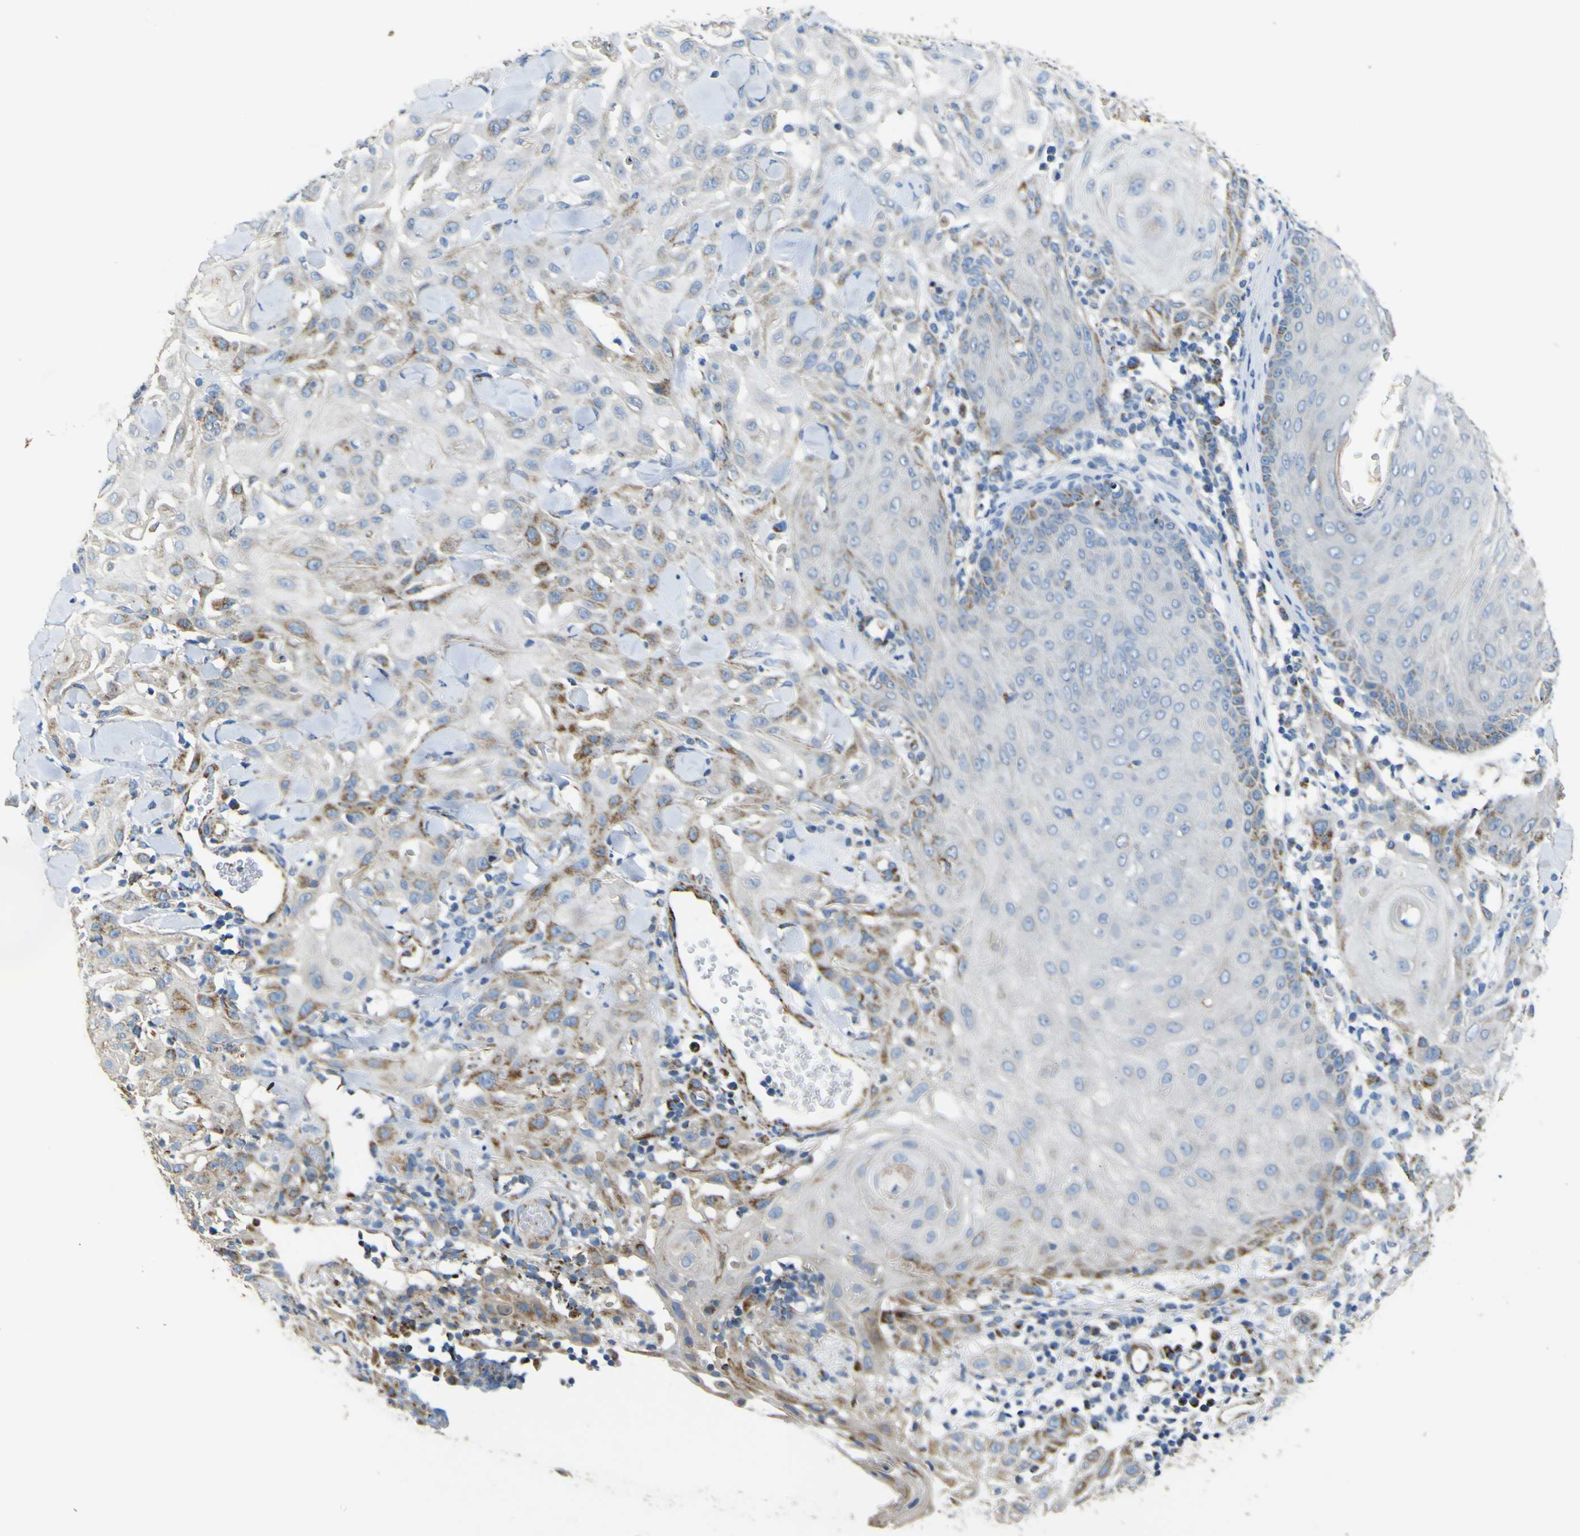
{"staining": {"intensity": "moderate", "quantity": "<25%", "location": "cytoplasmic/membranous"}, "tissue": "skin cancer", "cell_type": "Tumor cells", "image_type": "cancer", "snomed": [{"axis": "morphology", "description": "Squamous cell carcinoma, NOS"}, {"axis": "topography", "description": "Skin"}], "caption": "A micrograph of skin cancer stained for a protein demonstrates moderate cytoplasmic/membranous brown staining in tumor cells. Nuclei are stained in blue.", "gene": "ALDH18A1", "patient": {"sex": "male", "age": 24}}